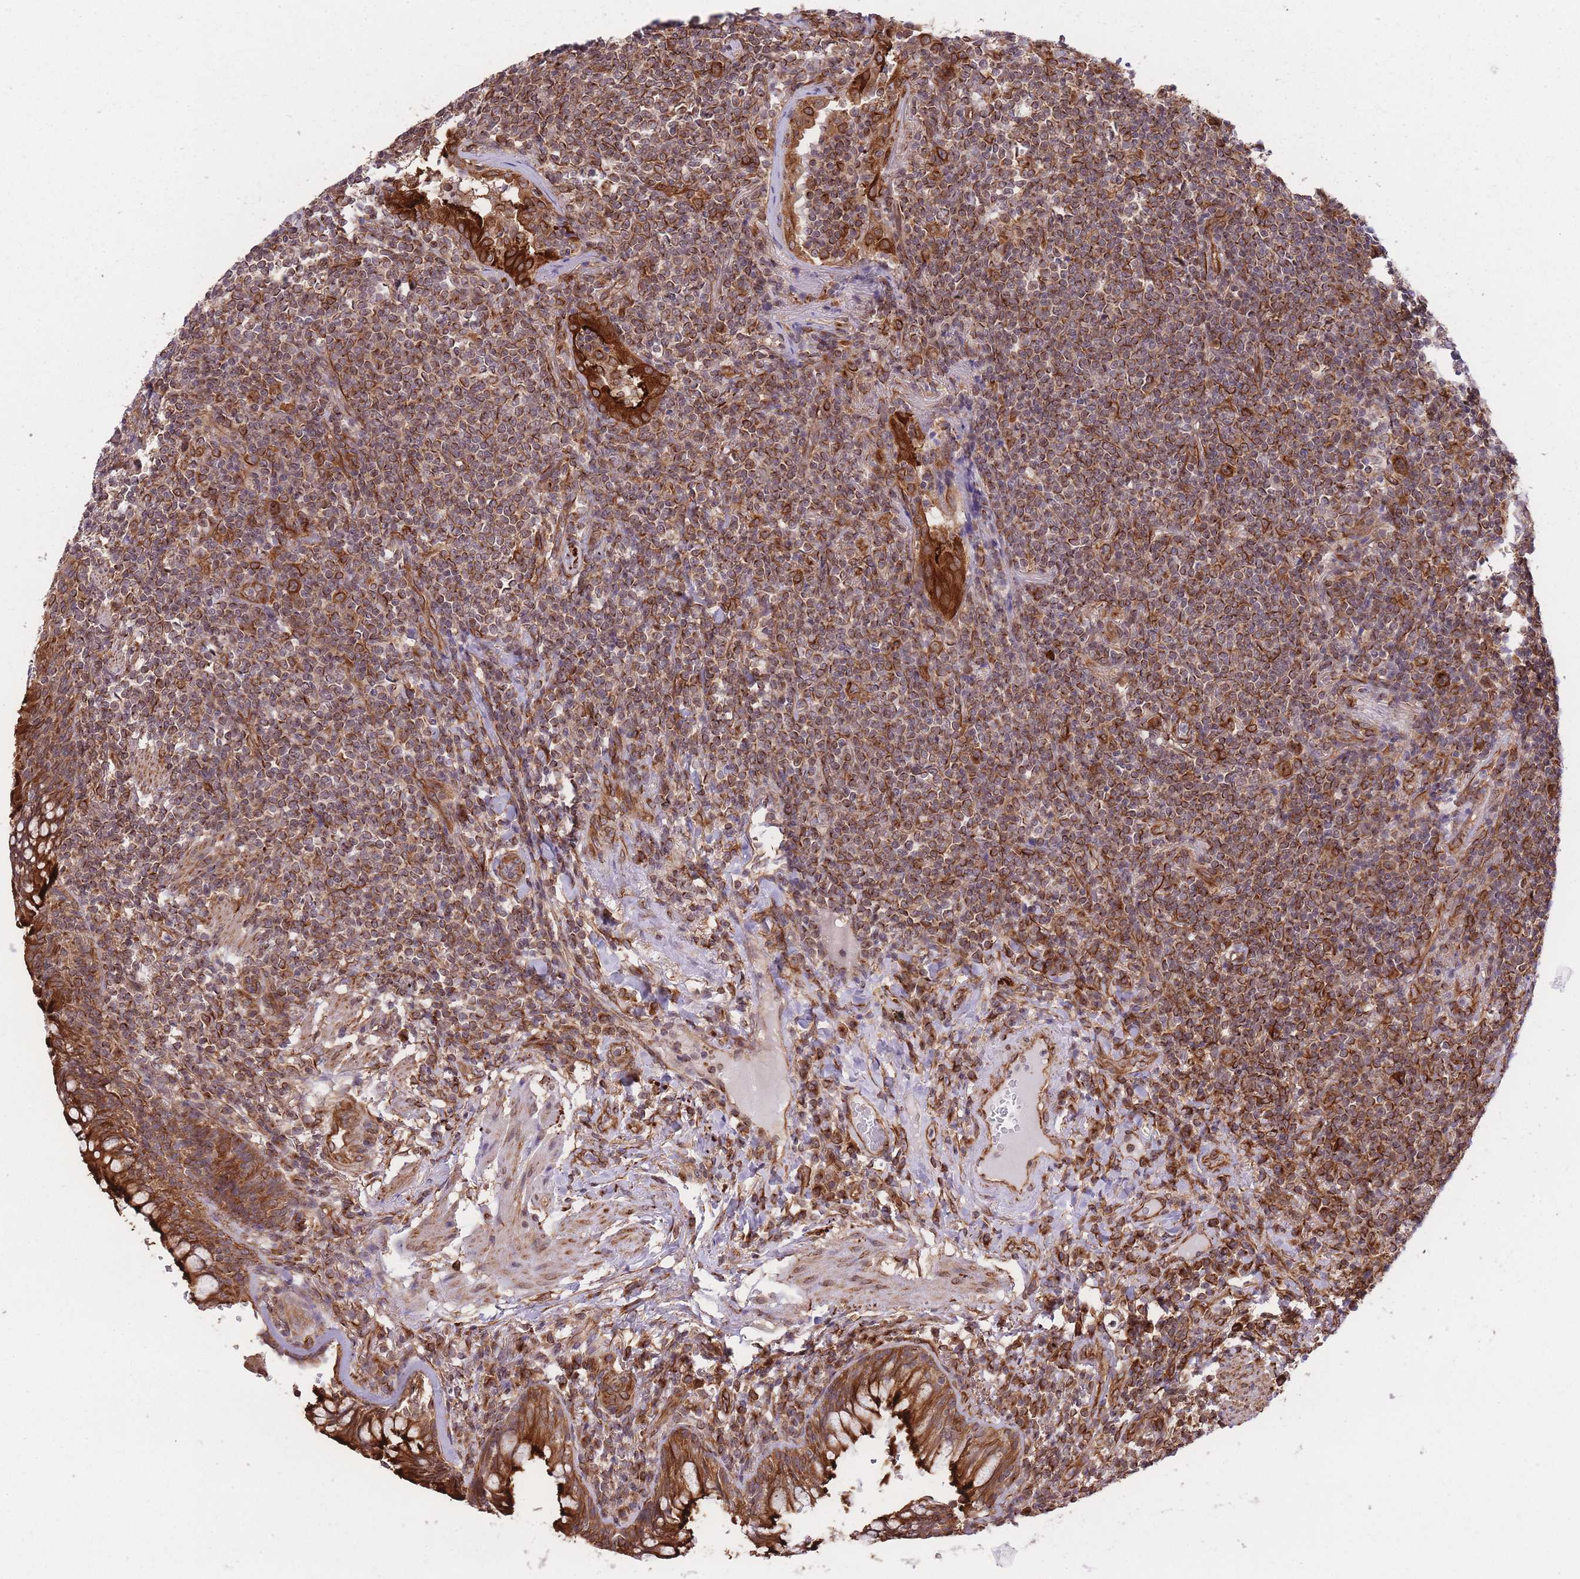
{"staining": {"intensity": "moderate", "quantity": "25%-75%", "location": "cytoplasmic/membranous"}, "tissue": "lymphoma", "cell_type": "Tumor cells", "image_type": "cancer", "snomed": [{"axis": "morphology", "description": "Malignant lymphoma, non-Hodgkin's type, Low grade"}, {"axis": "topography", "description": "Lung"}], "caption": "Moderate cytoplasmic/membranous staining is seen in approximately 25%-75% of tumor cells in lymphoma.", "gene": "EXOSC8", "patient": {"sex": "female", "age": 71}}